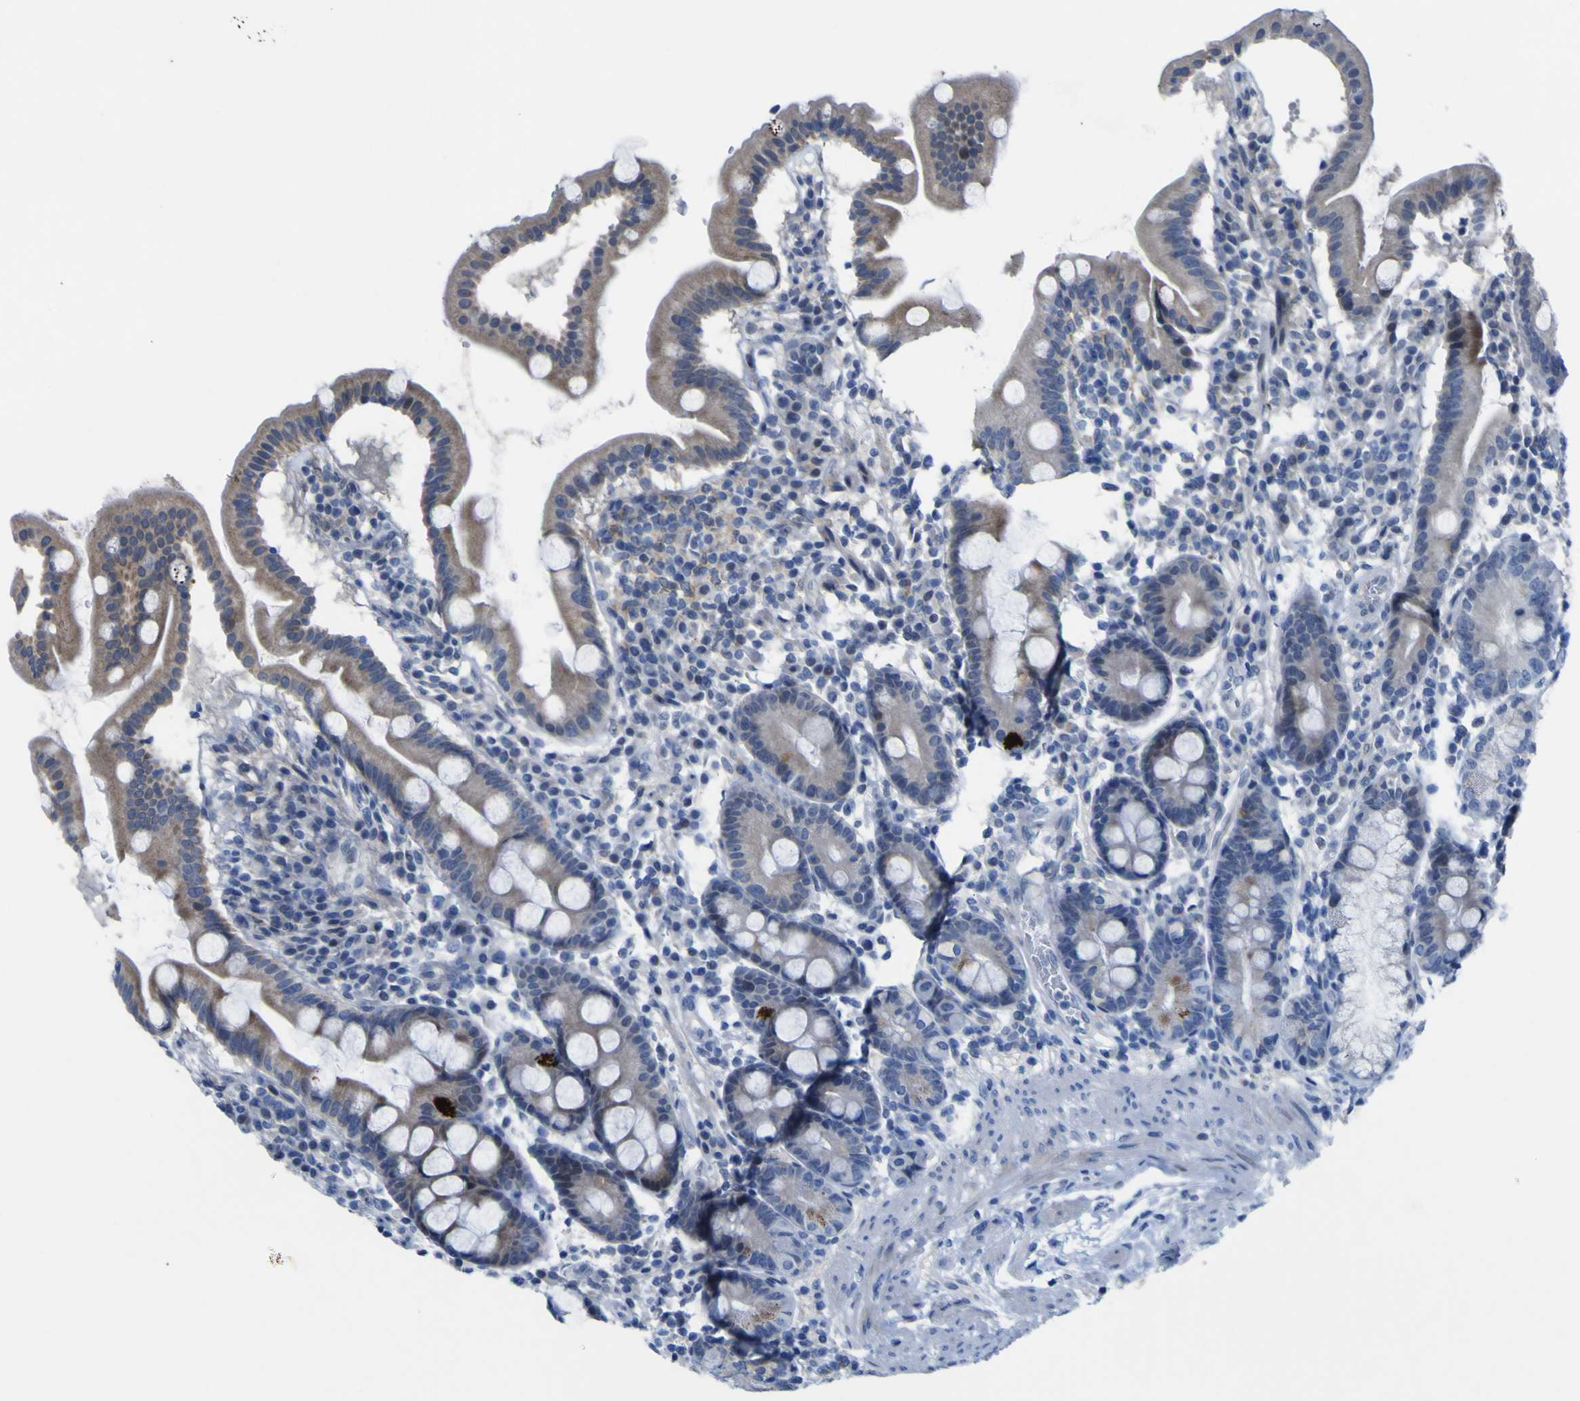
{"staining": {"intensity": "strong", "quantity": "<25%", "location": "cytoplasmic/membranous"}, "tissue": "duodenum", "cell_type": "Glandular cells", "image_type": "normal", "snomed": [{"axis": "morphology", "description": "Normal tissue, NOS"}, {"axis": "topography", "description": "Duodenum"}], "caption": "Duodenum stained for a protein (brown) displays strong cytoplasmic/membranous positive expression in approximately <25% of glandular cells.", "gene": "NAV1", "patient": {"sex": "male", "age": 50}}